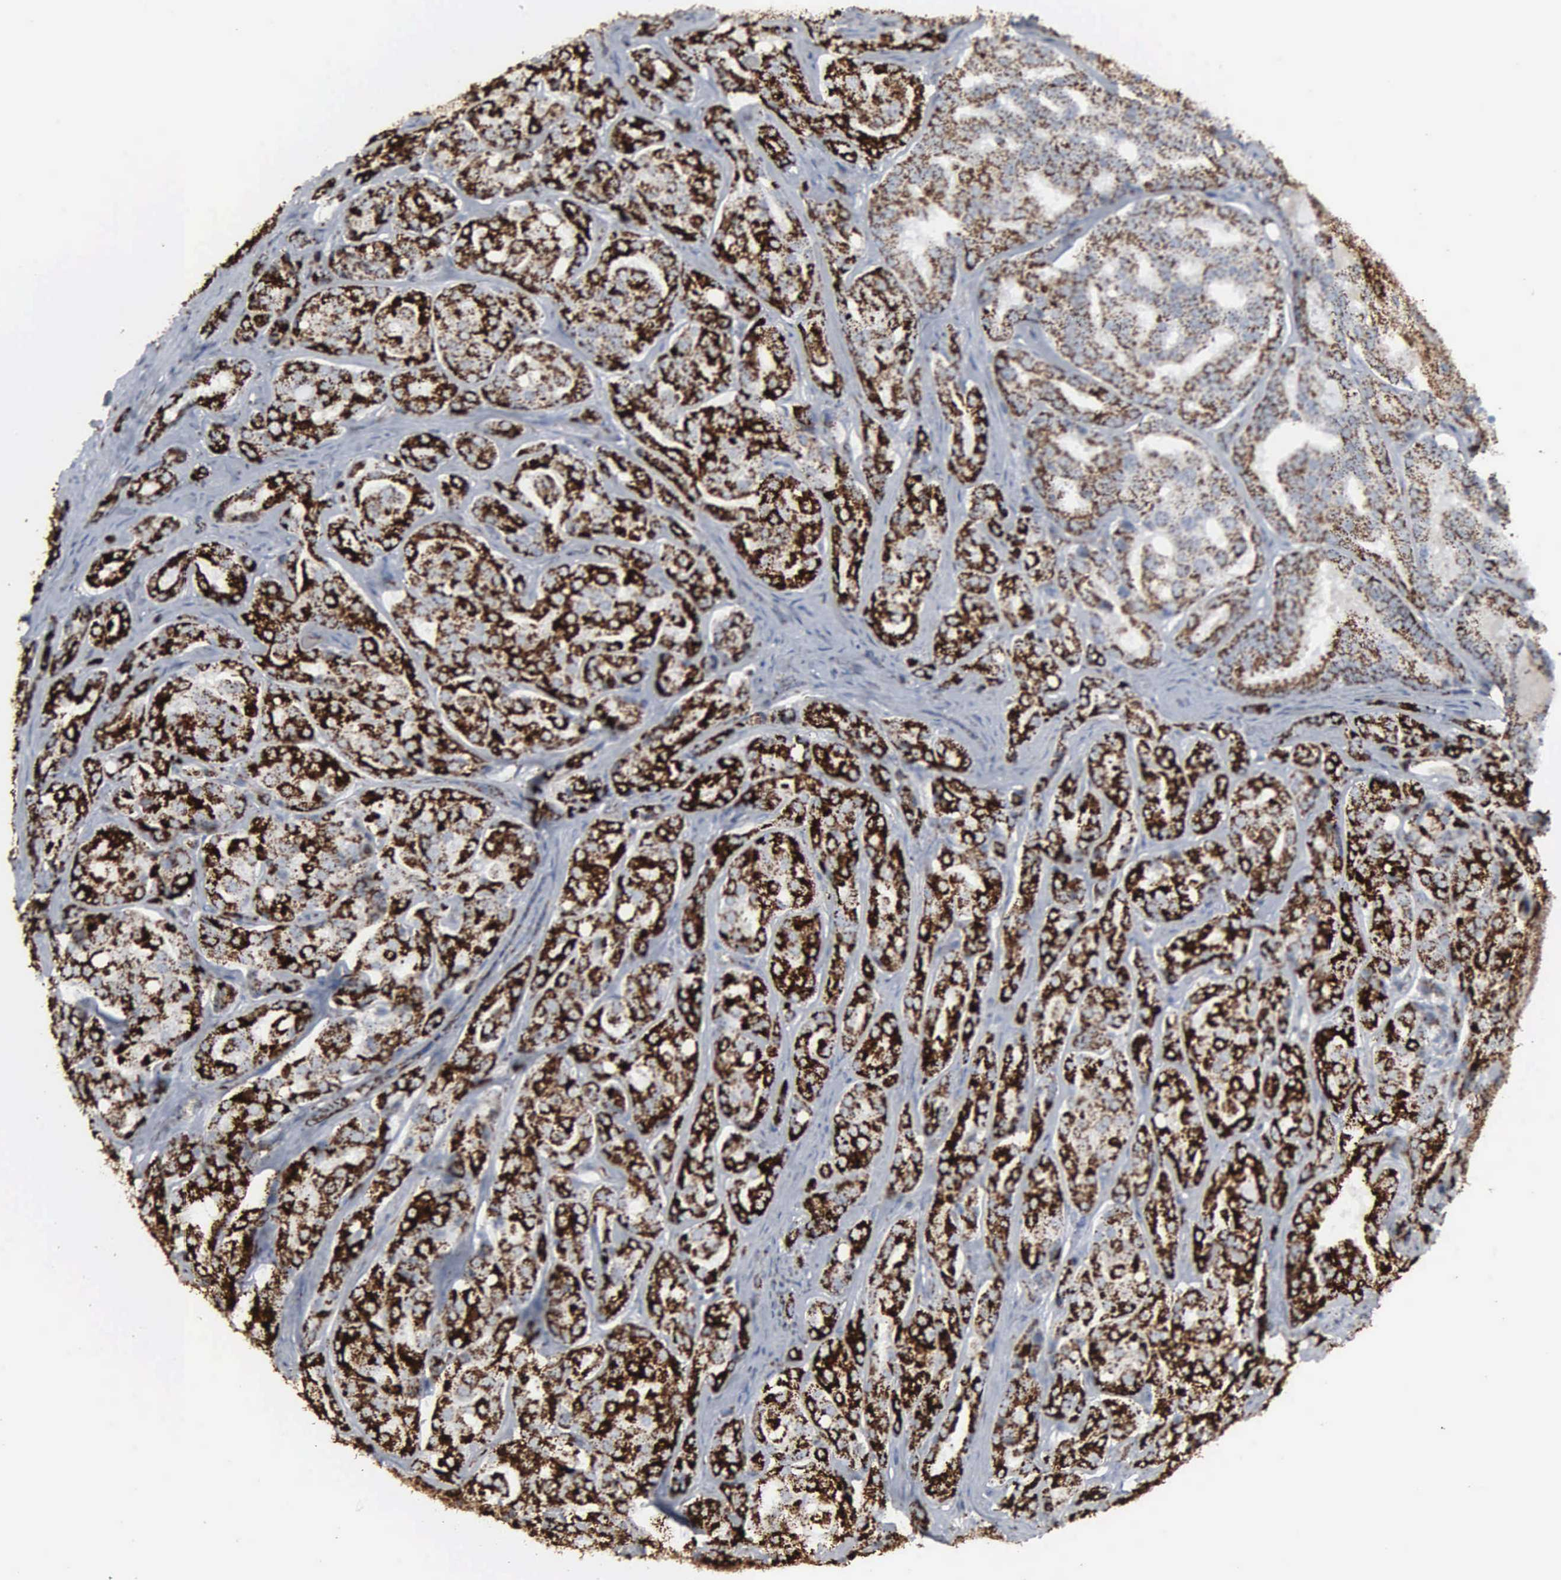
{"staining": {"intensity": "strong", "quantity": ">75%", "location": "cytoplasmic/membranous"}, "tissue": "prostate cancer", "cell_type": "Tumor cells", "image_type": "cancer", "snomed": [{"axis": "morphology", "description": "Adenocarcinoma, High grade"}, {"axis": "topography", "description": "Prostate"}], "caption": "Immunohistochemical staining of human prostate cancer reveals strong cytoplasmic/membranous protein positivity in approximately >75% of tumor cells. Using DAB (3,3'-diaminobenzidine) (brown) and hematoxylin (blue) stains, captured at high magnification using brightfield microscopy.", "gene": "HSPA9", "patient": {"sex": "male", "age": 64}}